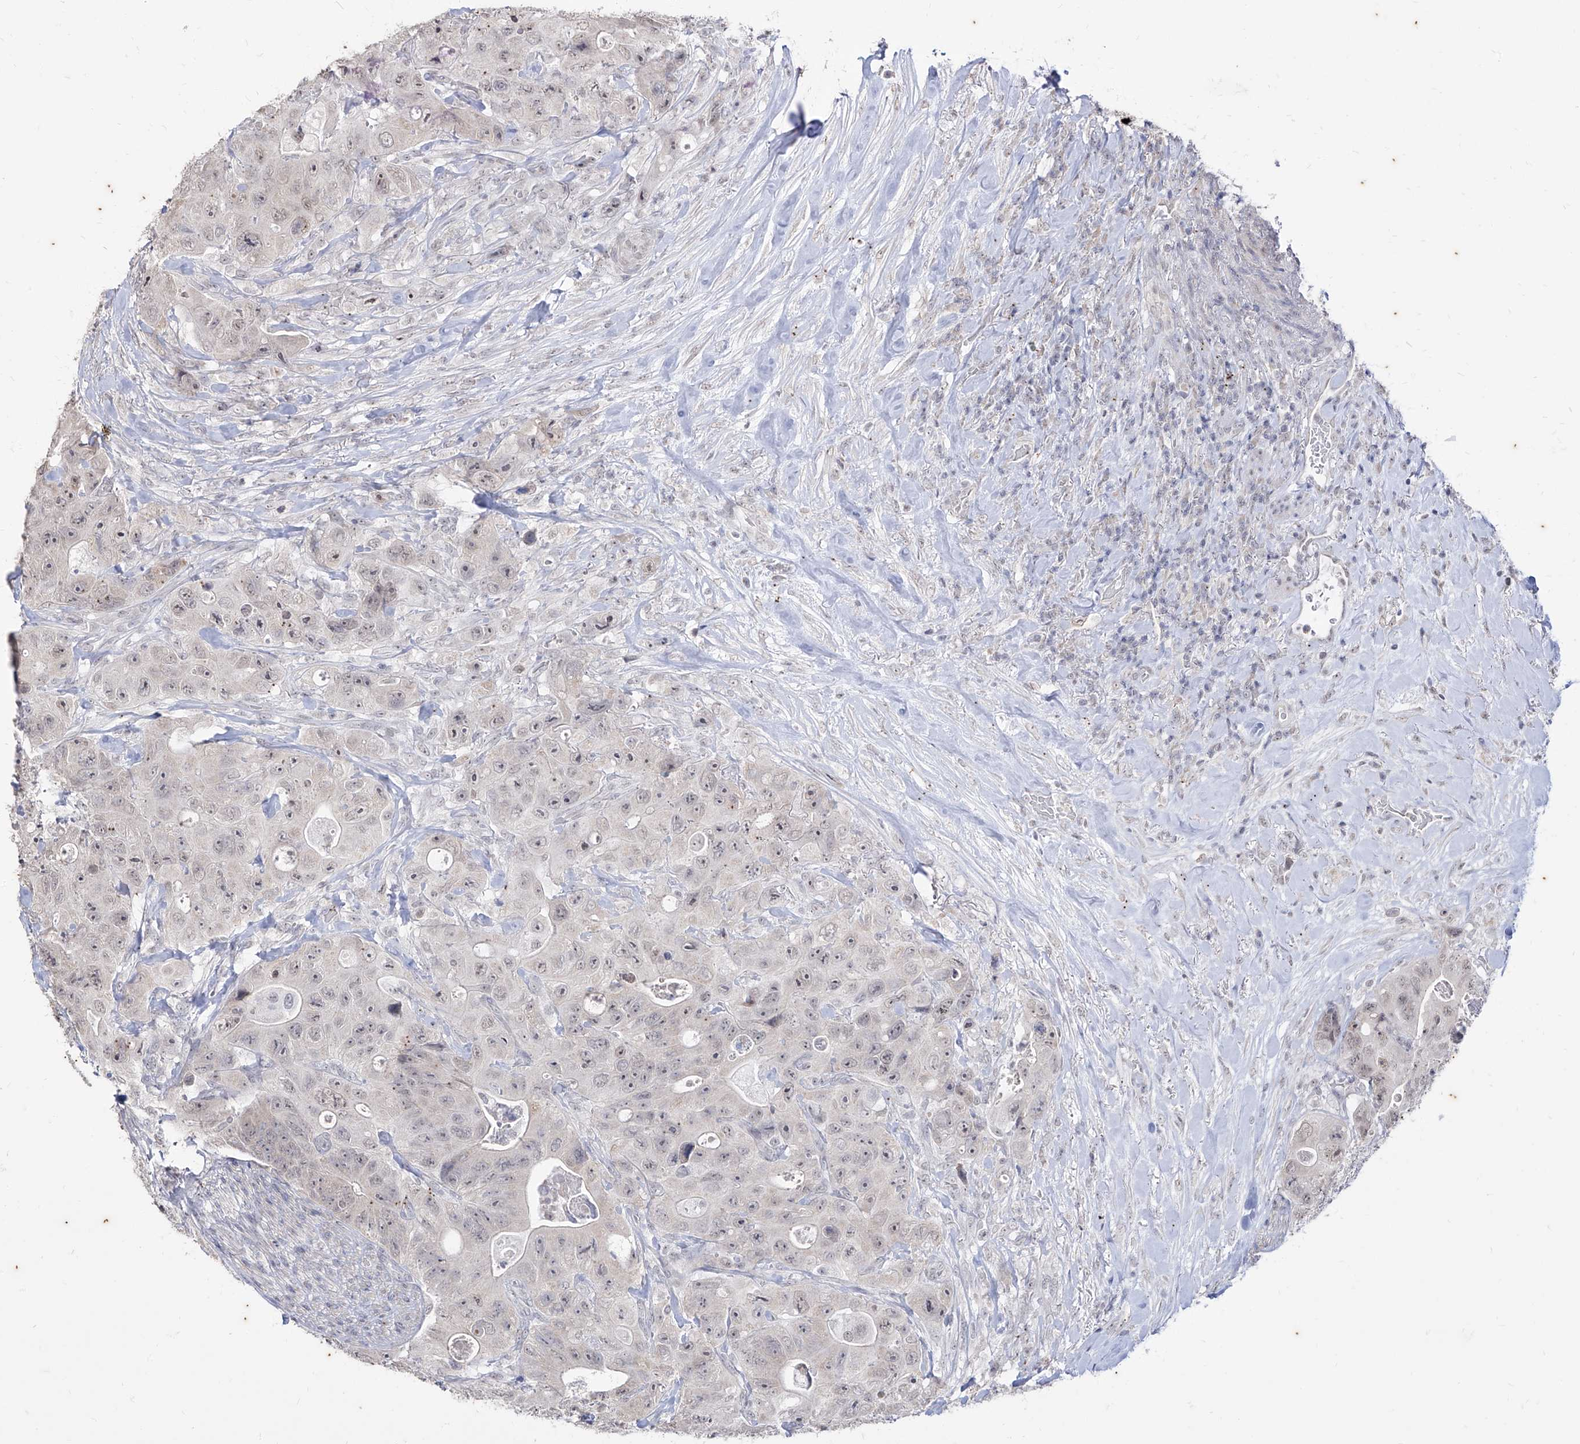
{"staining": {"intensity": "negative", "quantity": "none", "location": "none"}, "tissue": "colorectal cancer", "cell_type": "Tumor cells", "image_type": "cancer", "snomed": [{"axis": "morphology", "description": "Adenocarcinoma, NOS"}, {"axis": "topography", "description": "Colon"}], "caption": "Photomicrograph shows no protein staining in tumor cells of colorectal cancer (adenocarcinoma) tissue. (DAB immunohistochemistry with hematoxylin counter stain).", "gene": "PHF20L1", "patient": {"sex": "female", "age": 46}}